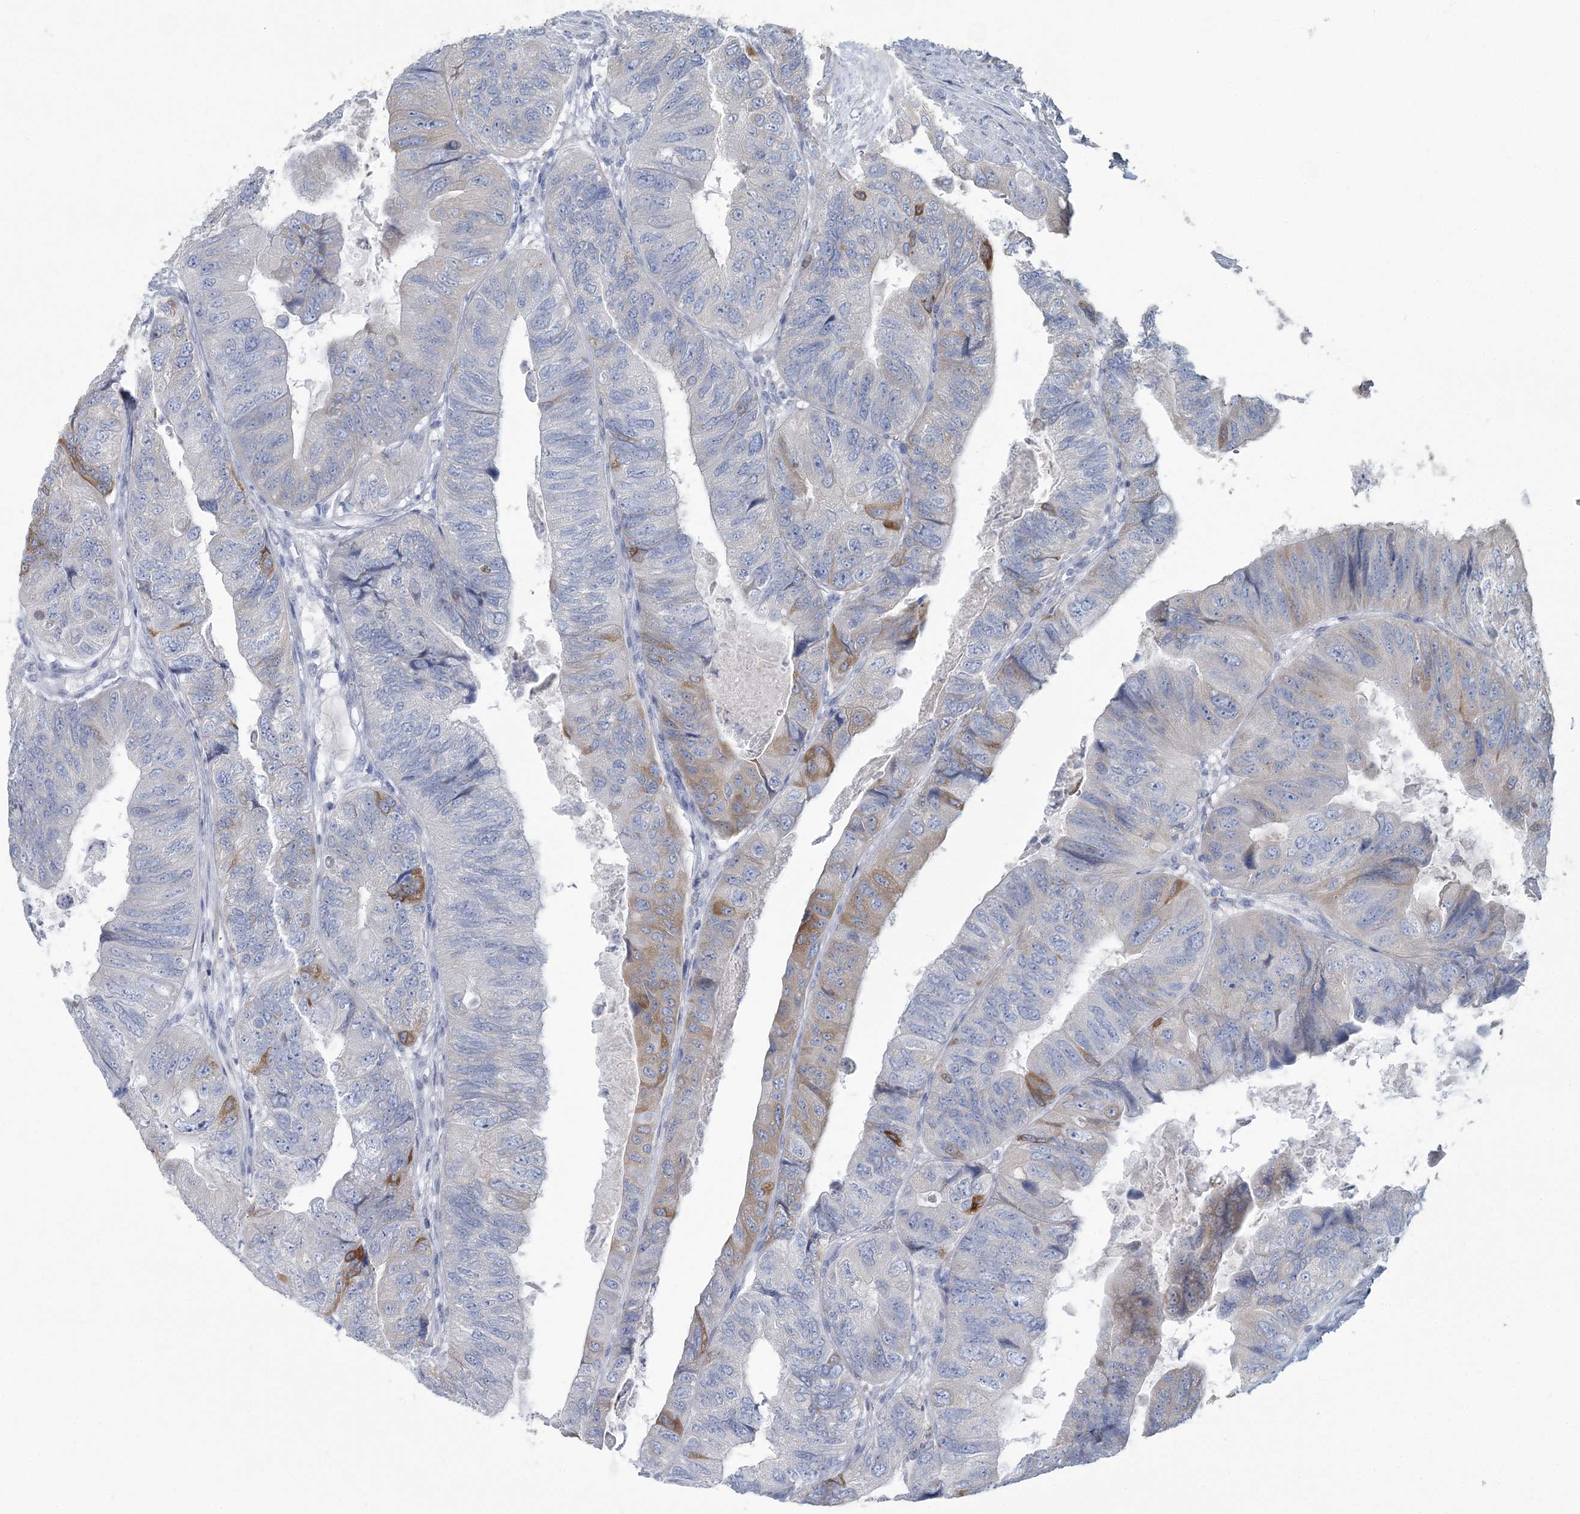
{"staining": {"intensity": "moderate", "quantity": "<25%", "location": "cytoplasmic/membranous"}, "tissue": "colorectal cancer", "cell_type": "Tumor cells", "image_type": "cancer", "snomed": [{"axis": "morphology", "description": "Adenocarcinoma, NOS"}, {"axis": "topography", "description": "Rectum"}], "caption": "This is an image of immunohistochemistry (IHC) staining of adenocarcinoma (colorectal), which shows moderate staining in the cytoplasmic/membranous of tumor cells.", "gene": "CMBL", "patient": {"sex": "male", "age": 63}}